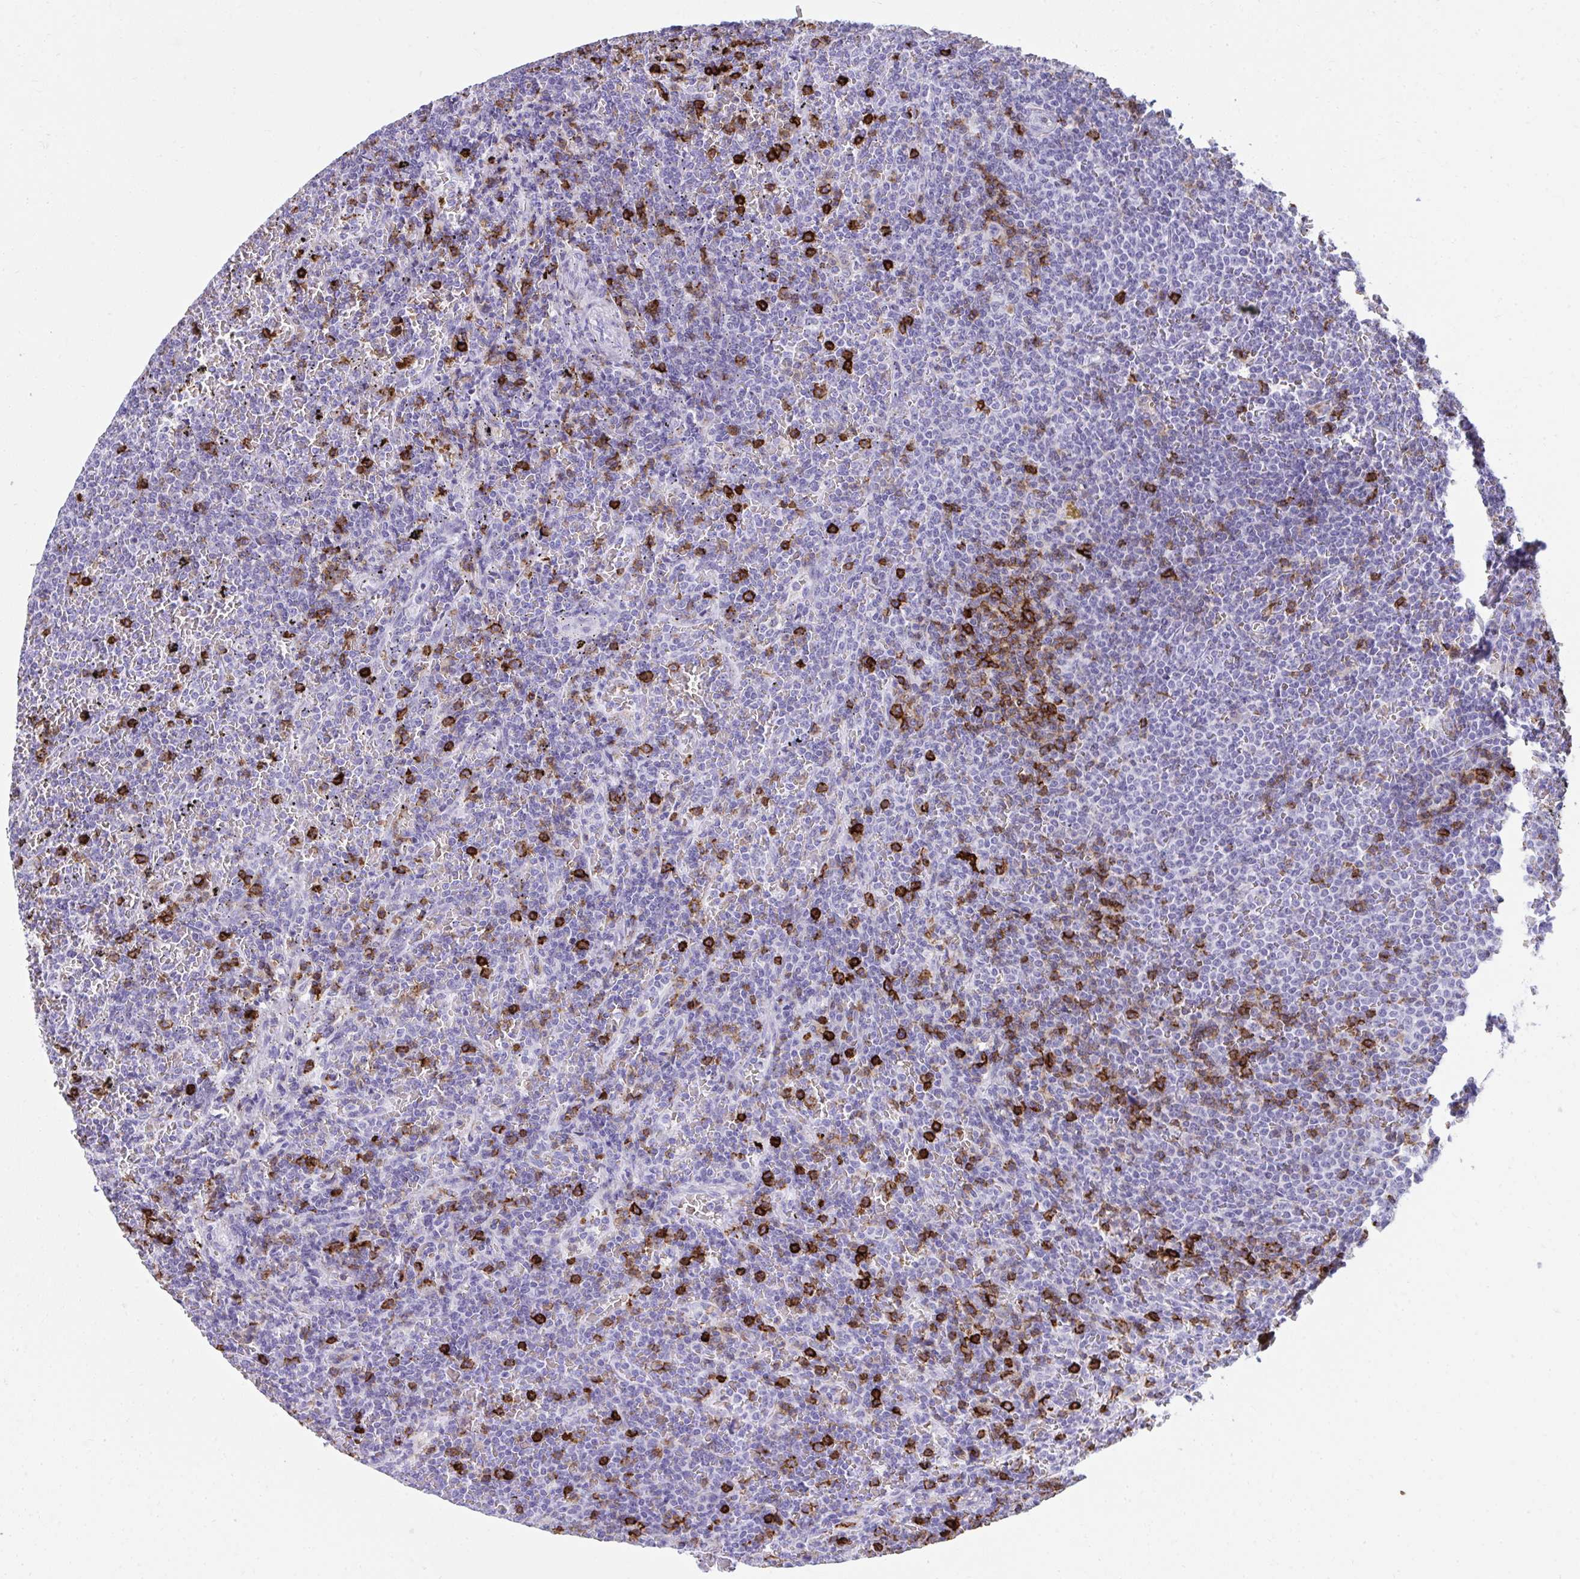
{"staining": {"intensity": "strong", "quantity": "<25%", "location": "cytoplasmic/membranous"}, "tissue": "lymphoma", "cell_type": "Tumor cells", "image_type": "cancer", "snomed": [{"axis": "morphology", "description": "Malignant lymphoma, non-Hodgkin's type, Low grade"}, {"axis": "topography", "description": "Spleen"}], "caption": "Immunohistochemistry (DAB (3,3'-diaminobenzidine)) staining of human low-grade malignant lymphoma, non-Hodgkin's type shows strong cytoplasmic/membranous protein staining in about <25% of tumor cells. The protein of interest is shown in brown color, while the nuclei are stained blue.", "gene": "SPN", "patient": {"sex": "female", "age": 77}}